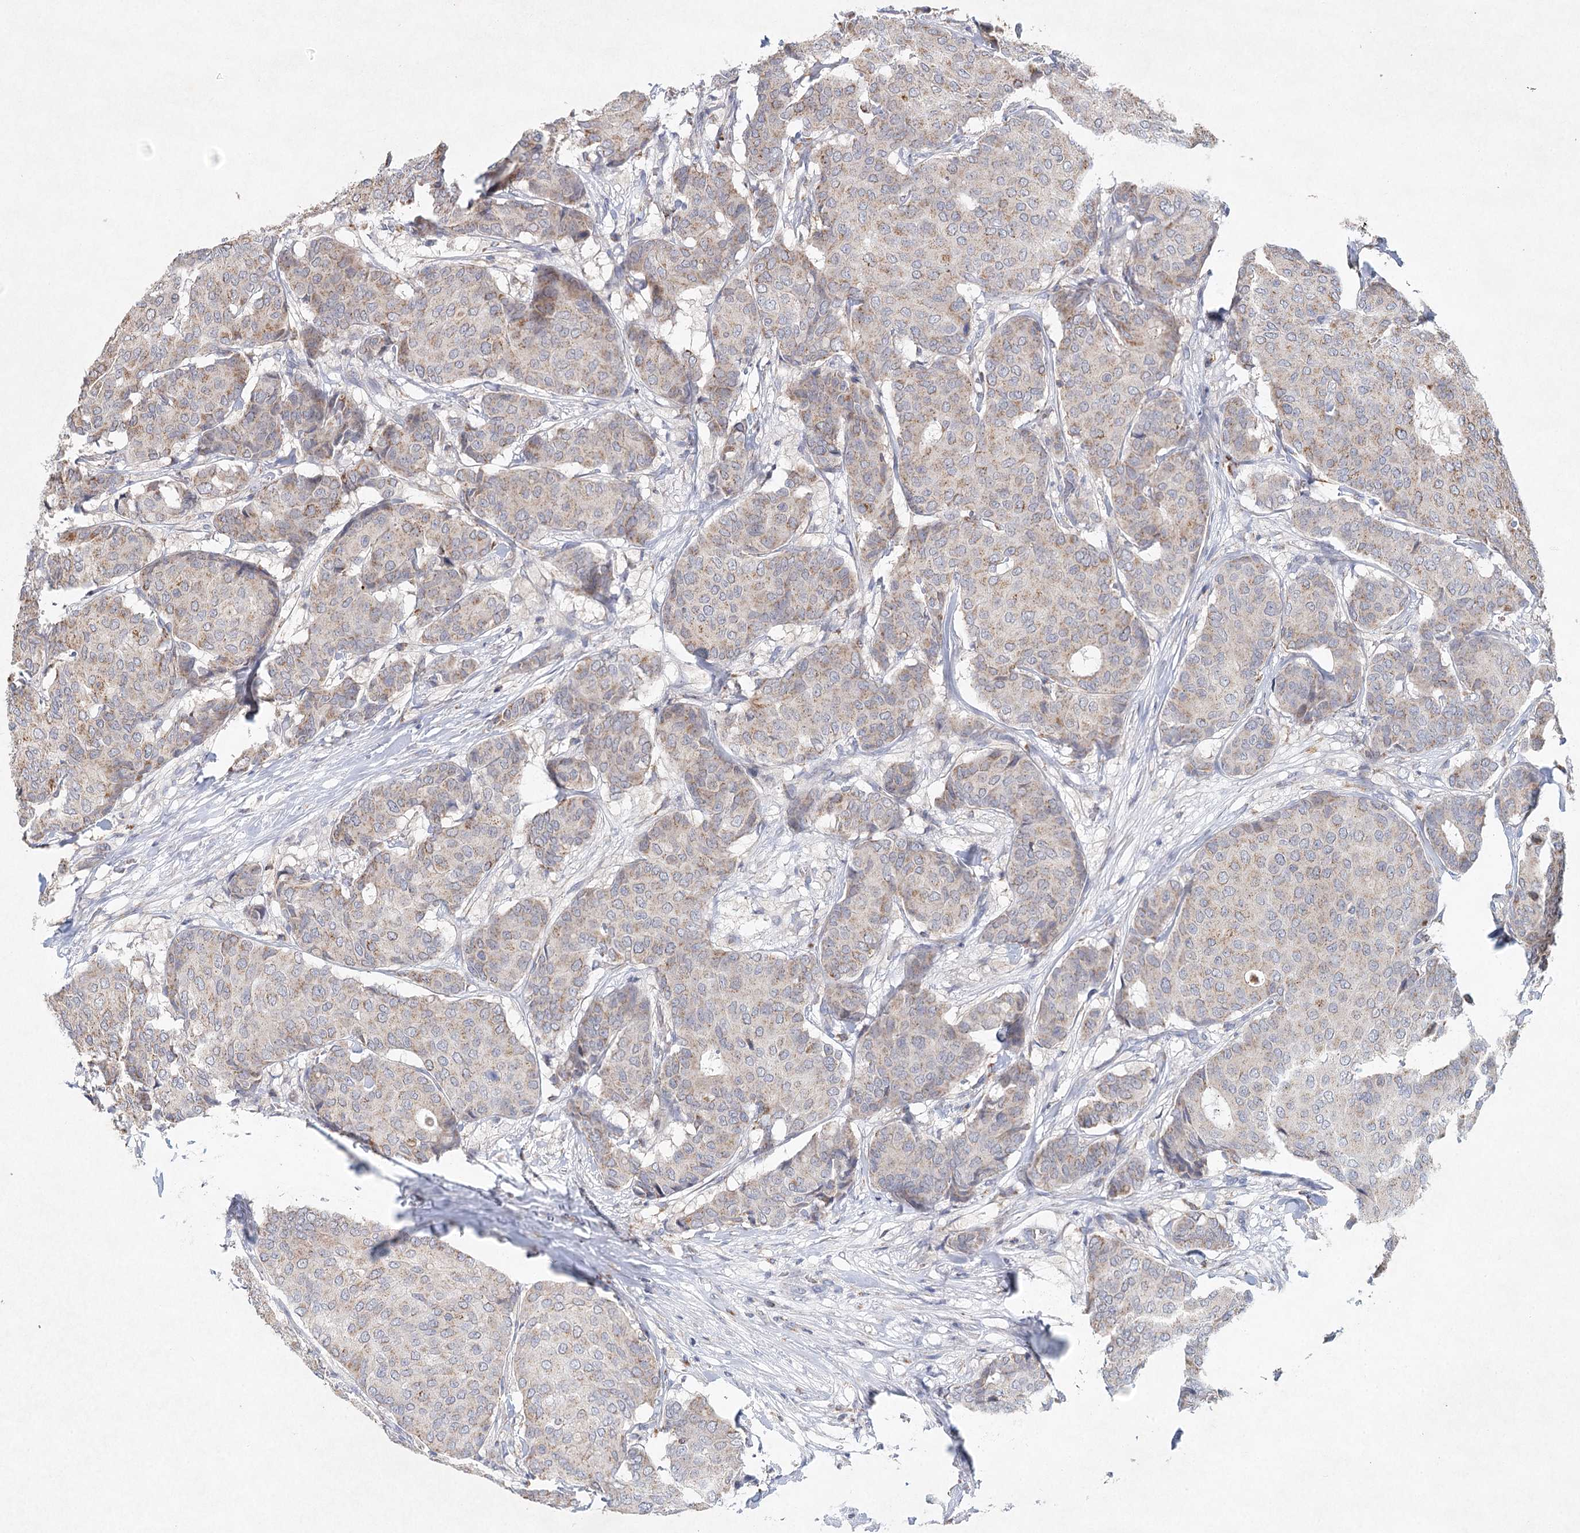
{"staining": {"intensity": "weak", "quantity": "<25%", "location": "cytoplasmic/membranous"}, "tissue": "breast cancer", "cell_type": "Tumor cells", "image_type": "cancer", "snomed": [{"axis": "morphology", "description": "Duct carcinoma"}, {"axis": "topography", "description": "Breast"}], "caption": "Photomicrograph shows no protein positivity in tumor cells of breast cancer tissue.", "gene": "XPO6", "patient": {"sex": "female", "age": 75}}